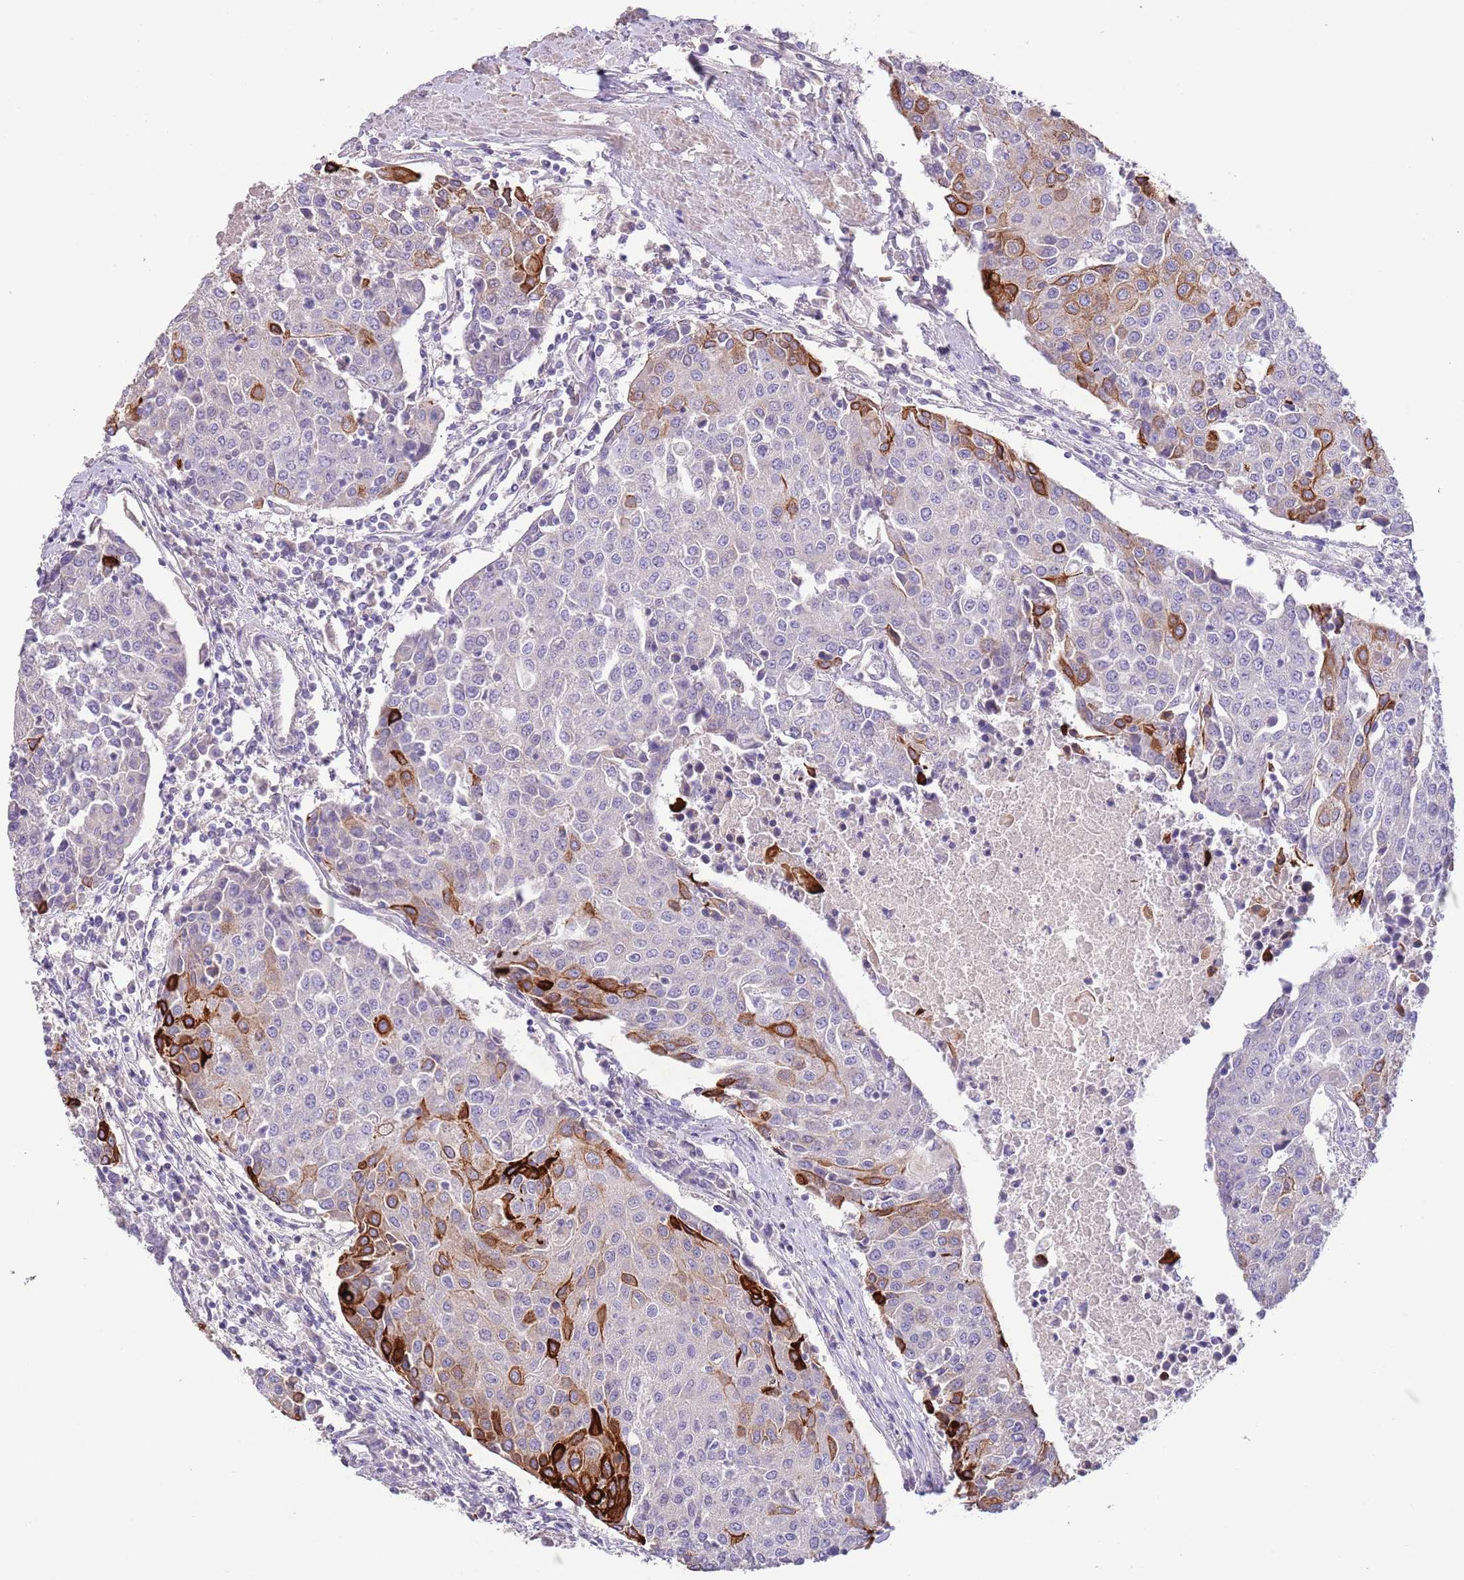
{"staining": {"intensity": "strong", "quantity": "<25%", "location": "cytoplasmic/membranous"}, "tissue": "urothelial cancer", "cell_type": "Tumor cells", "image_type": "cancer", "snomed": [{"axis": "morphology", "description": "Urothelial carcinoma, High grade"}, {"axis": "topography", "description": "Urinary bladder"}], "caption": "A brown stain labels strong cytoplasmic/membranous positivity of a protein in high-grade urothelial carcinoma tumor cells. (DAB (3,3'-diaminobenzidine) = brown stain, brightfield microscopy at high magnification).", "gene": "ZNF658", "patient": {"sex": "female", "age": 85}}